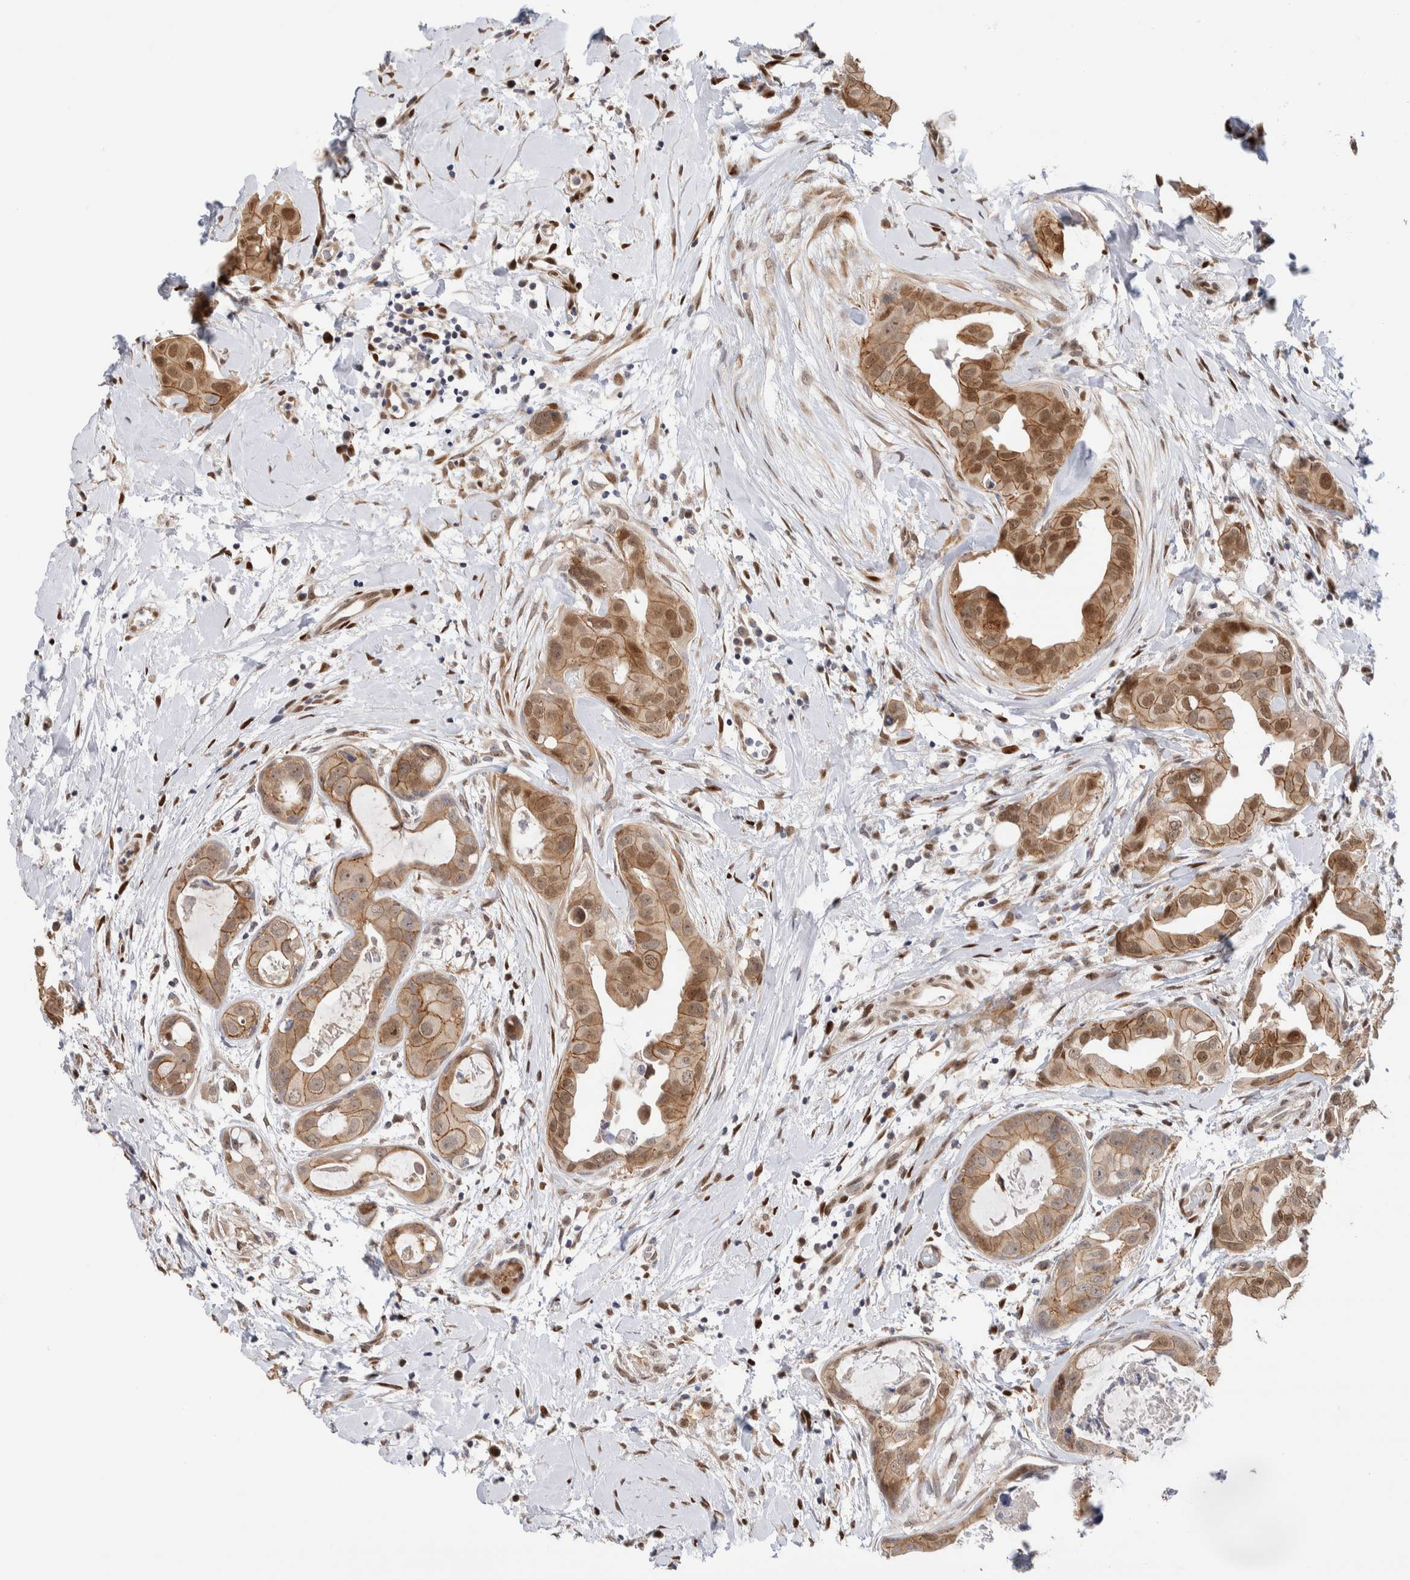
{"staining": {"intensity": "moderate", "quantity": ">75%", "location": "cytoplasmic/membranous,nuclear"}, "tissue": "breast cancer", "cell_type": "Tumor cells", "image_type": "cancer", "snomed": [{"axis": "morphology", "description": "Duct carcinoma"}, {"axis": "topography", "description": "Breast"}], "caption": "DAB (3,3'-diaminobenzidine) immunohistochemical staining of intraductal carcinoma (breast) shows moderate cytoplasmic/membranous and nuclear protein expression in about >75% of tumor cells. Using DAB (3,3'-diaminobenzidine) (brown) and hematoxylin (blue) stains, captured at high magnification using brightfield microscopy.", "gene": "NSMAF", "patient": {"sex": "female", "age": 40}}